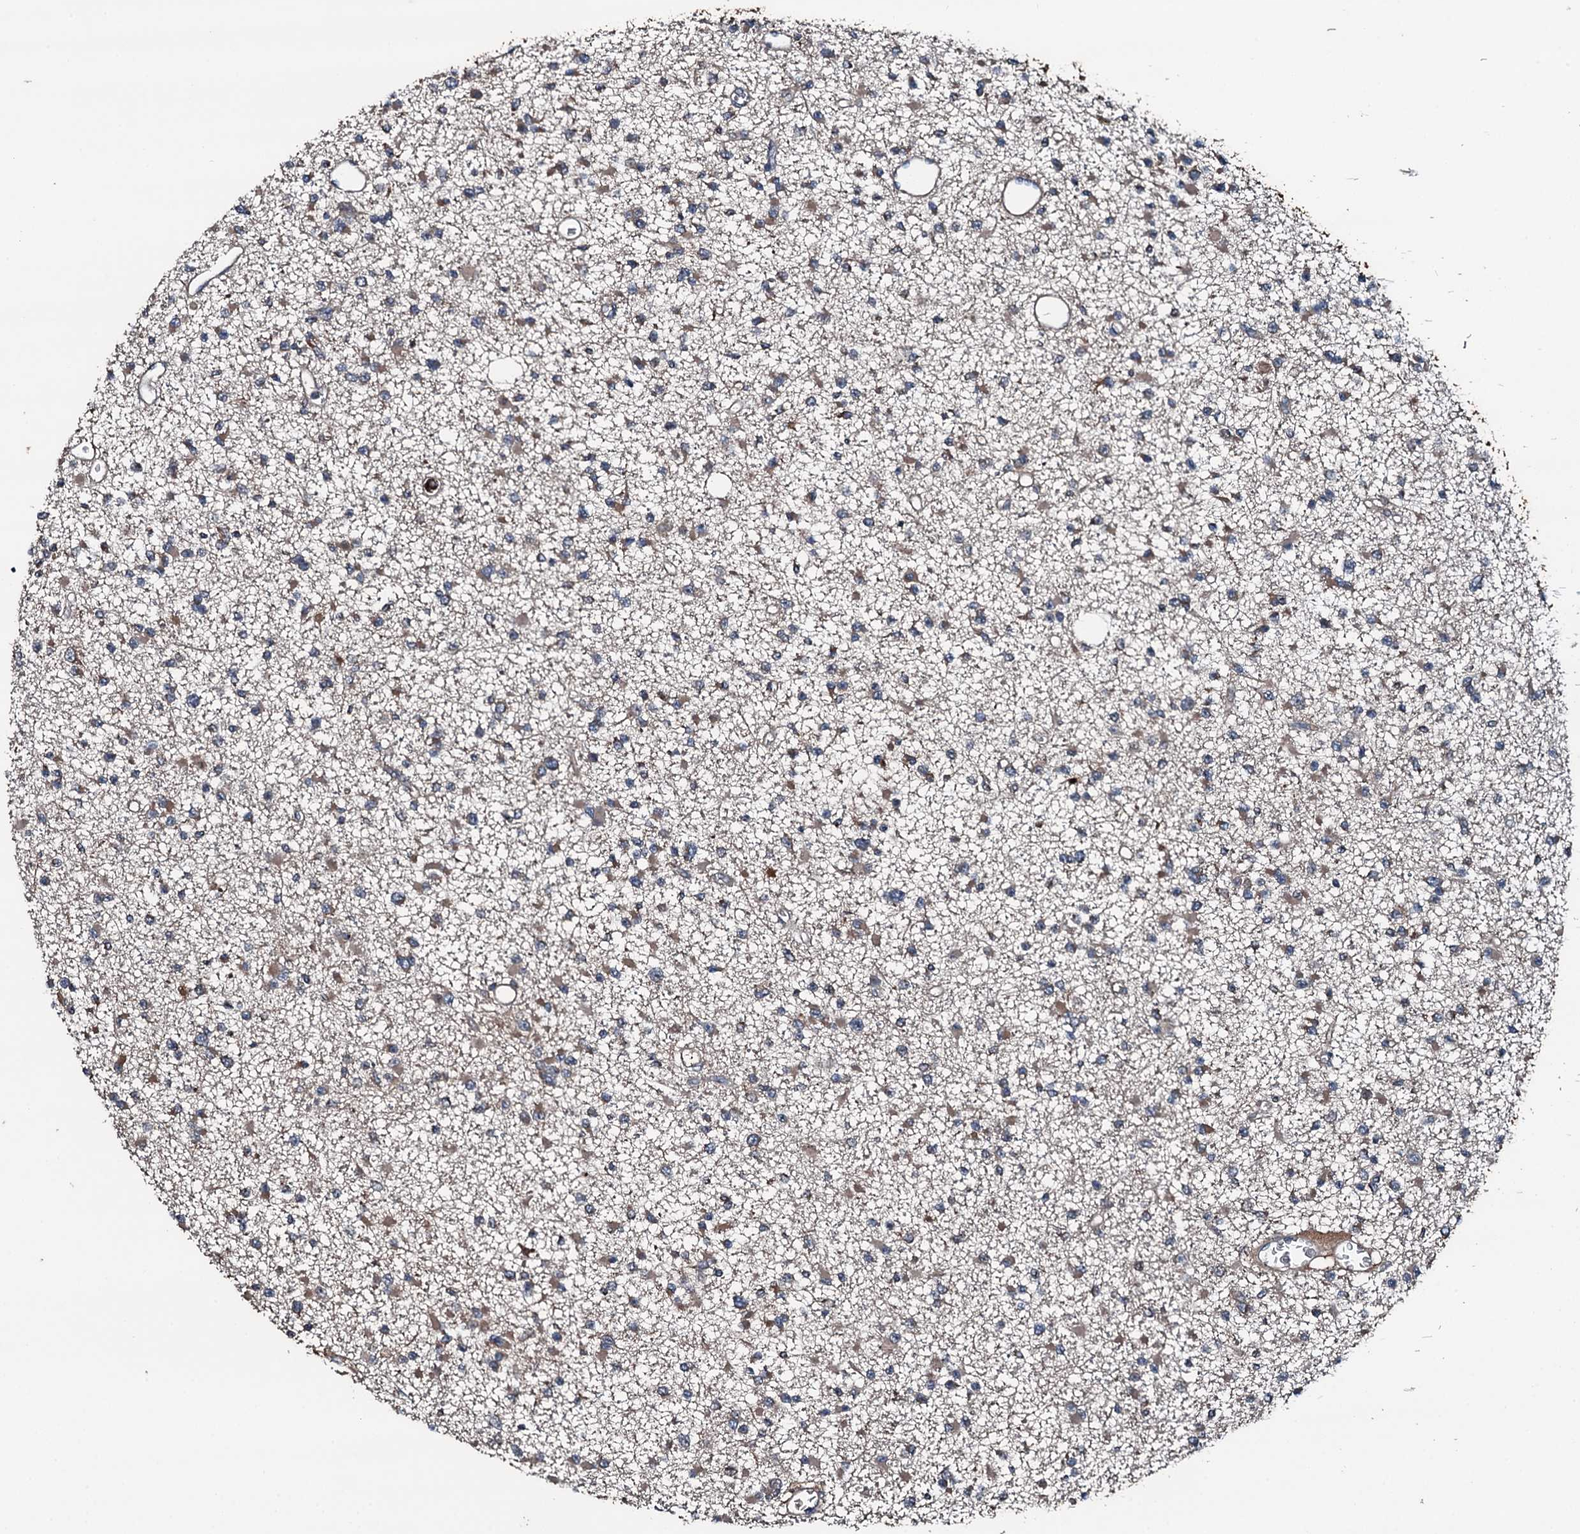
{"staining": {"intensity": "weak", "quantity": "25%-75%", "location": "cytoplasmic/membranous"}, "tissue": "glioma", "cell_type": "Tumor cells", "image_type": "cancer", "snomed": [{"axis": "morphology", "description": "Glioma, malignant, Low grade"}, {"axis": "topography", "description": "Brain"}], "caption": "The immunohistochemical stain labels weak cytoplasmic/membranous staining in tumor cells of low-grade glioma (malignant) tissue. The staining was performed using DAB (3,3'-diaminobenzidine), with brown indicating positive protein expression. Nuclei are stained blue with hematoxylin.", "gene": "AARS1", "patient": {"sex": "female", "age": 22}}